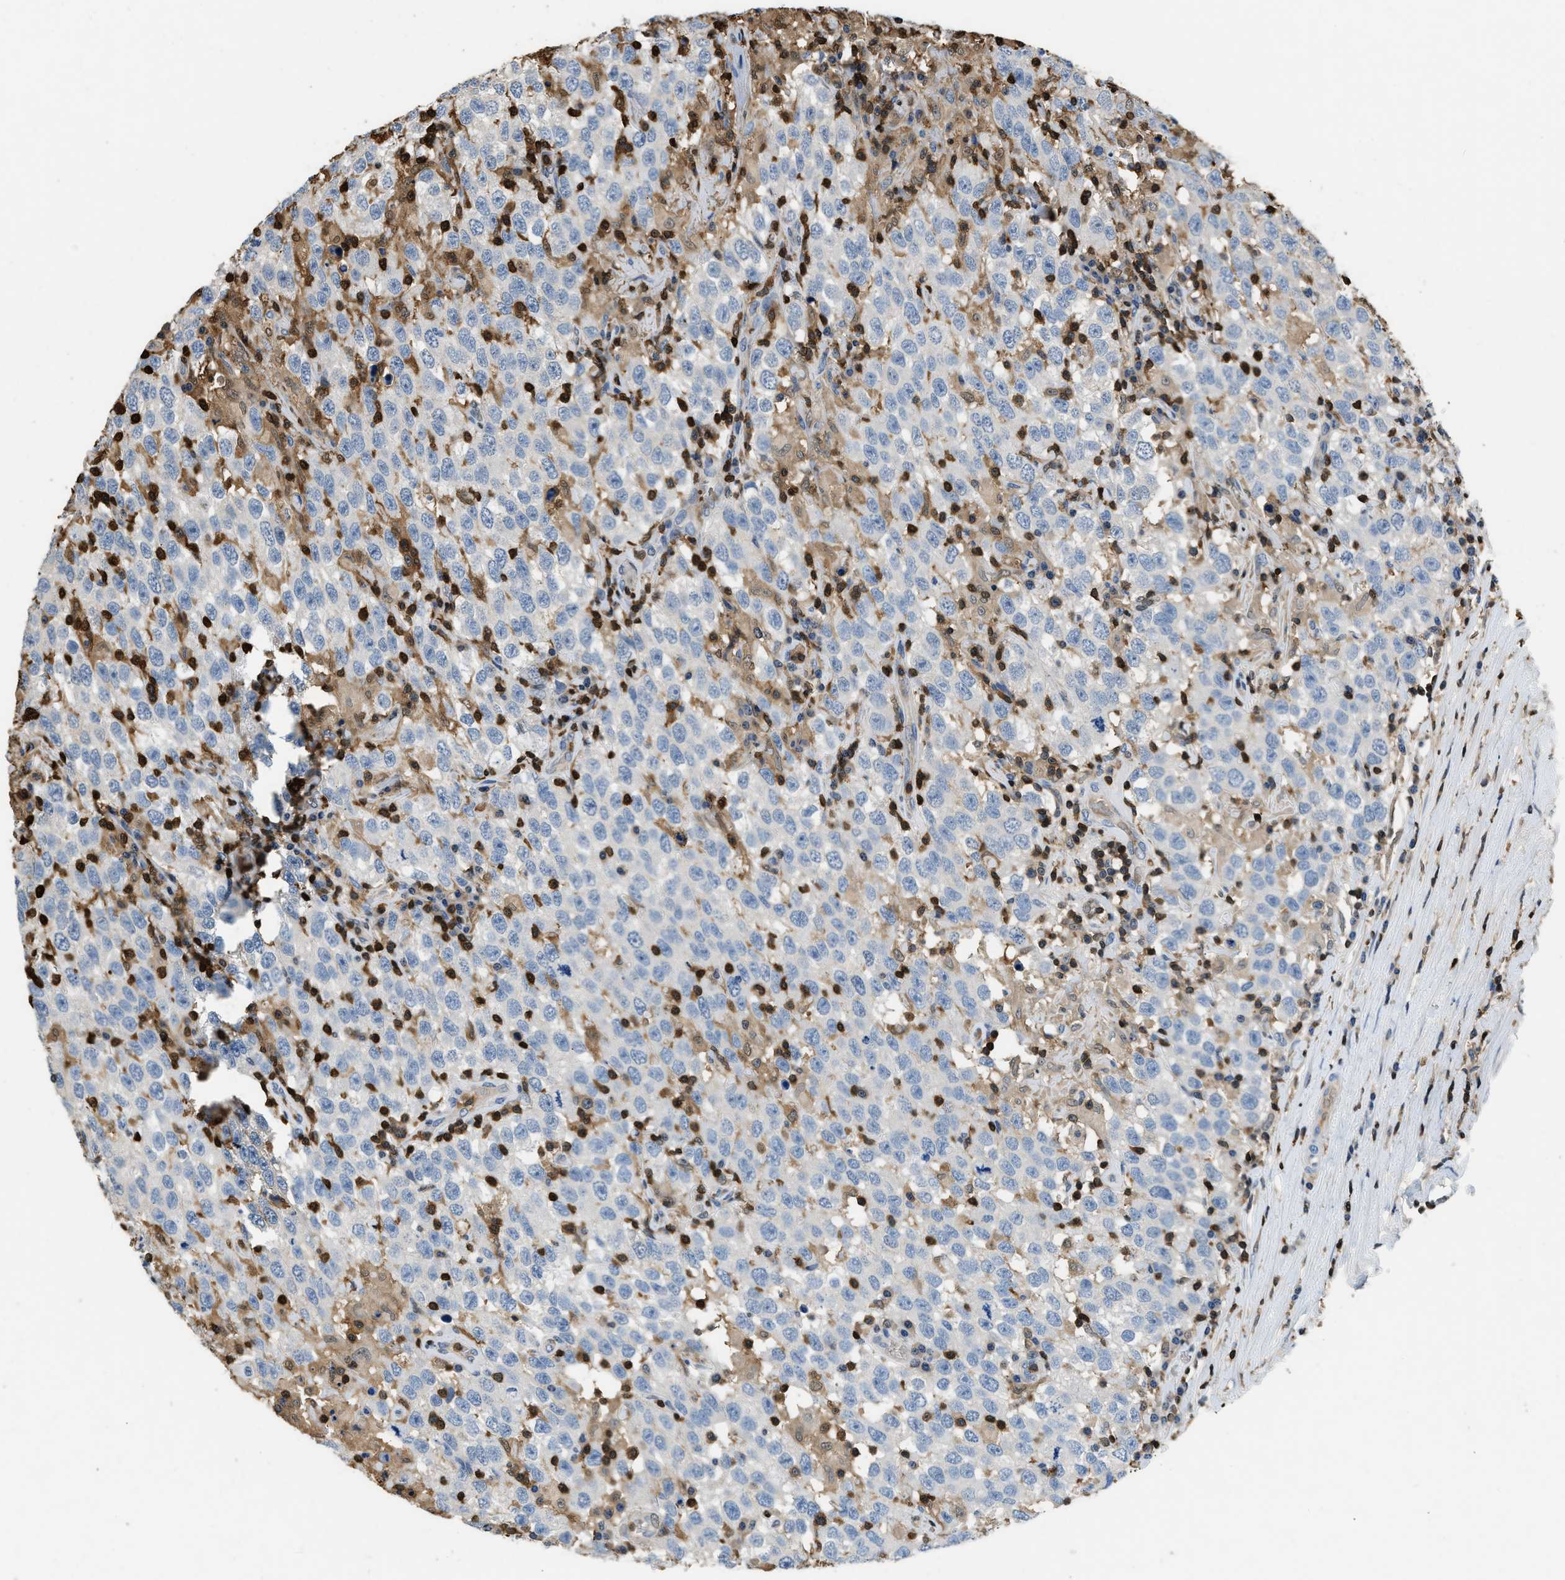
{"staining": {"intensity": "negative", "quantity": "none", "location": "none"}, "tissue": "testis cancer", "cell_type": "Tumor cells", "image_type": "cancer", "snomed": [{"axis": "morphology", "description": "Seminoma, NOS"}, {"axis": "topography", "description": "Testis"}], "caption": "A high-resolution histopathology image shows IHC staining of seminoma (testis), which shows no significant expression in tumor cells.", "gene": "ARHGDIB", "patient": {"sex": "male", "age": 41}}